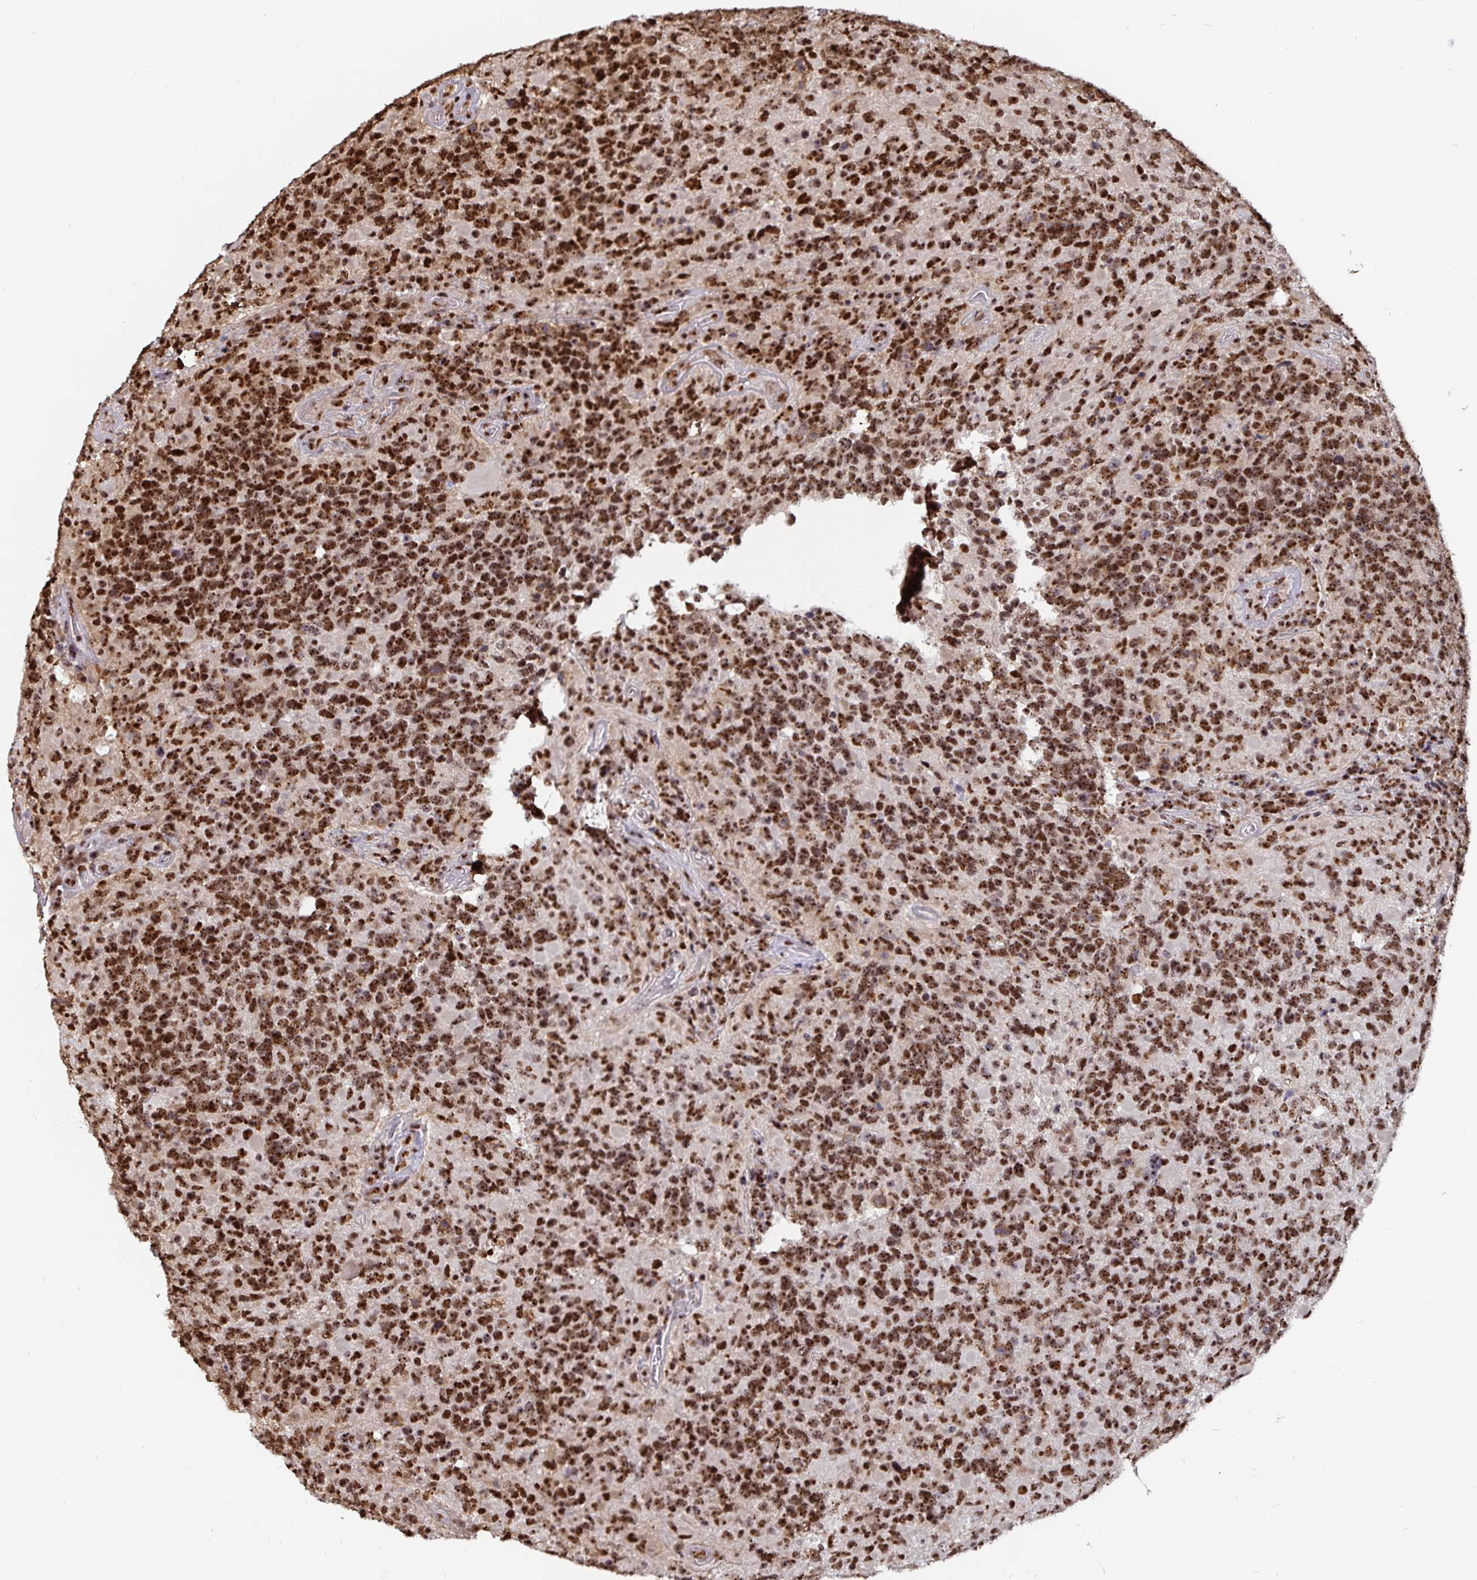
{"staining": {"intensity": "strong", "quantity": ">75%", "location": "nuclear"}, "tissue": "glioma", "cell_type": "Tumor cells", "image_type": "cancer", "snomed": [{"axis": "morphology", "description": "Glioma, malignant, High grade"}, {"axis": "topography", "description": "Brain"}], "caption": "Immunohistochemistry staining of glioma, which shows high levels of strong nuclear staining in about >75% of tumor cells indicating strong nuclear protein positivity. The staining was performed using DAB (3,3'-diaminobenzidine) (brown) for protein detection and nuclei were counterstained in hematoxylin (blue).", "gene": "LAS1L", "patient": {"sex": "female", "age": 40}}